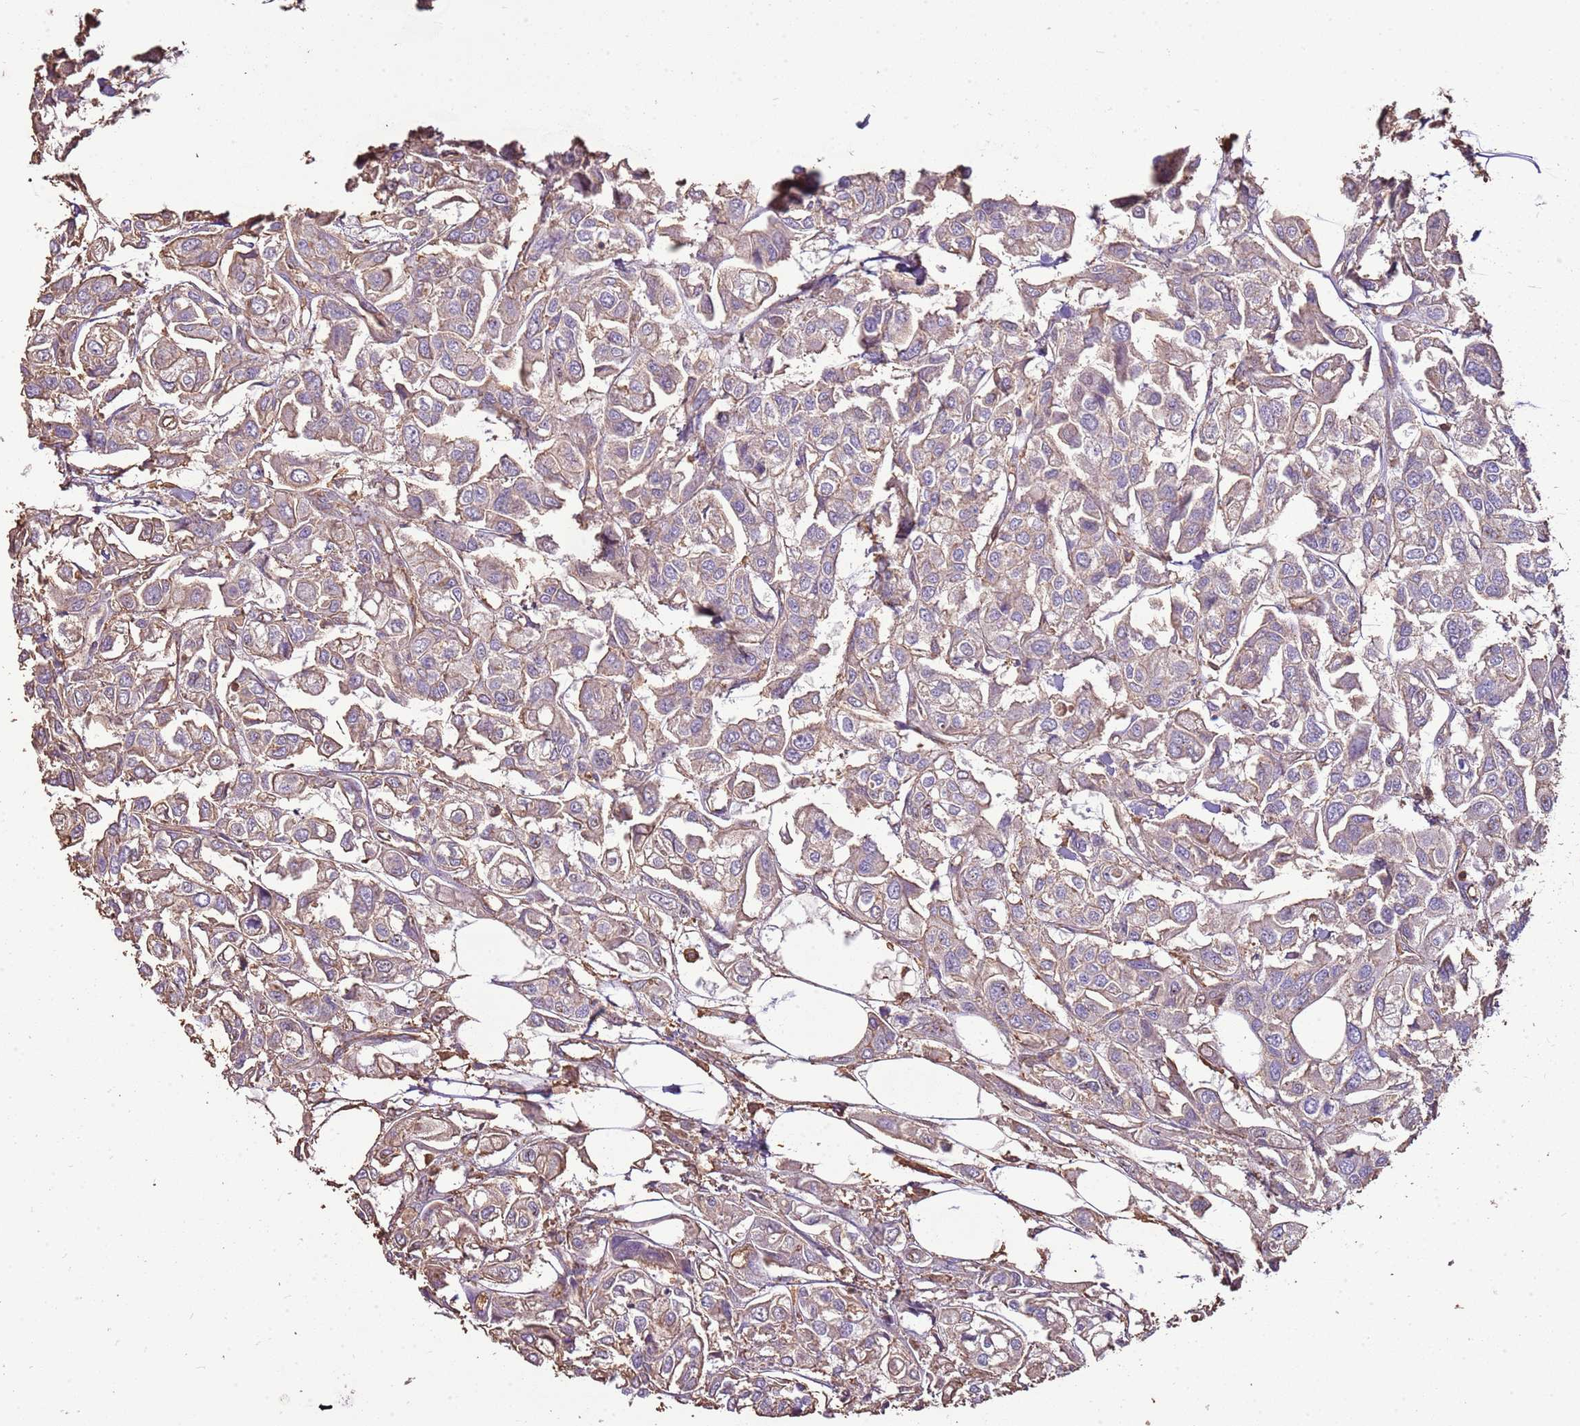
{"staining": {"intensity": "weak", "quantity": "<25%", "location": "cytoplasmic/membranous"}, "tissue": "urothelial cancer", "cell_type": "Tumor cells", "image_type": "cancer", "snomed": [{"axis": "morphology", "description": "Urothelial carcinoma, High grade"}, {"axis": "topography", "description": "Urinary bladder"}], "caption": "High-grade urothelial carcinoma was stained to show a protein in brown. There is no significant staining in tumor cells.", "gene": "ARL10", "patient": {"sex": "male", "age": 67}}